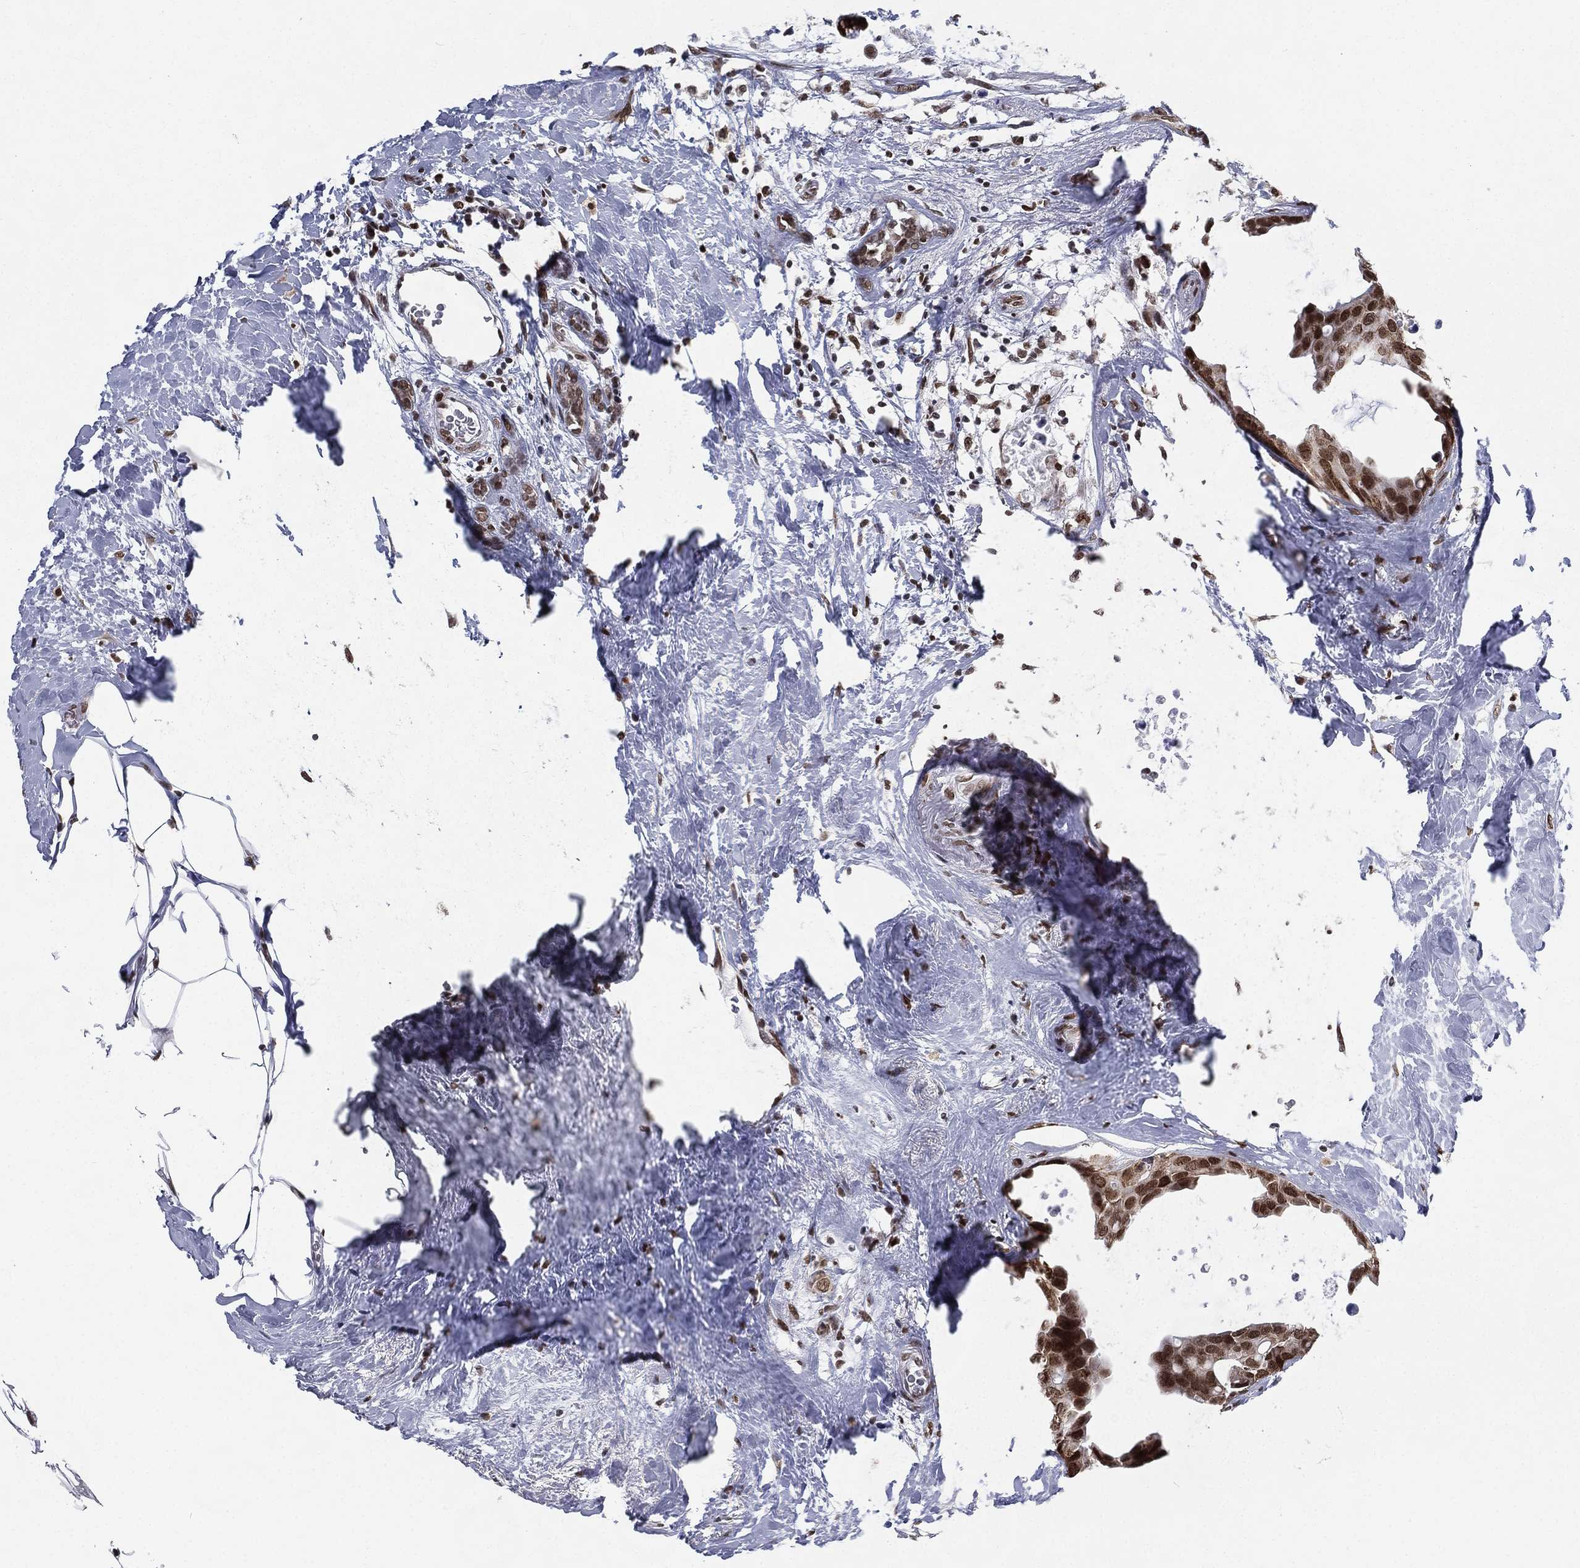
{"staining": {"intensity": "strong", "quantity": "25%-75%", "location": "nuclear"}, "tissue": "breast cancer", "cell_type": "Tumor cells", "image_type": "cancer", "snomed": [{"axis": "morphology", "description": "Duct carcinoma"}, {"axis": "topography", "description": "Breast"}], "caption": "Strong nuclear protein expression is present in about 25%-75% of tumor cells in breast cancer.", "gene": "FUBP3", "patient": {"sex": "female", "age": 45}}